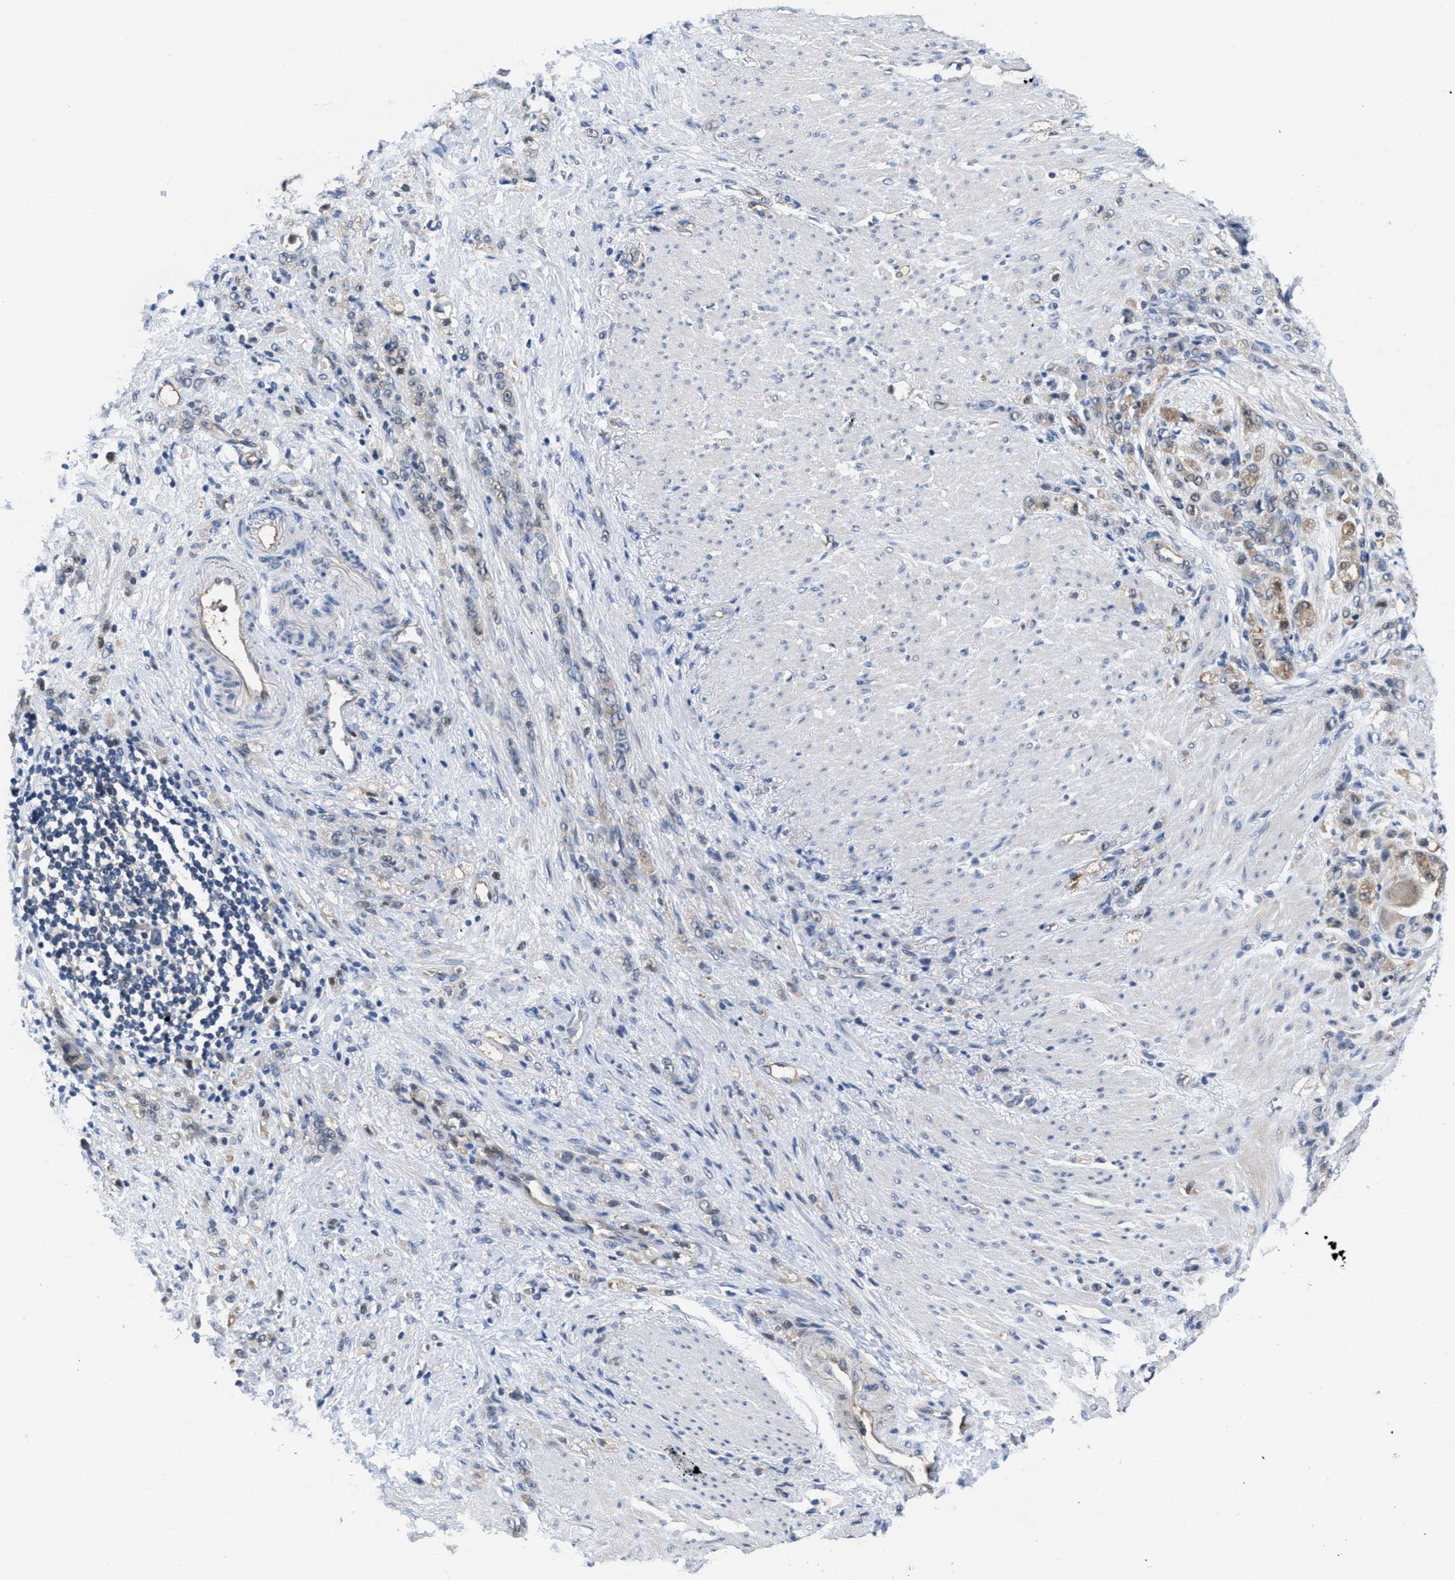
{"staining": {"intensity": "moderate", "quantity": "<25%", "location": "cytoplasmic/membranous"}, "tissue": "stomach cancer", "cell_type": "Tumor cells", "image_type": "cancer", "snomed": [{"axis": "morphology", "description": "Adenocarcinoma, NOS"}, {"axis": "topography", "description": "Stomach"}], "caption": "This image demonstrates immunohistochemistry staining of human stomach adenocarcinoma, with low moderate cytoplasmic/membranous staining in approximately <25% of tumor cells.", "gene": "ANGPT1", "patient": {"sex": "male", "age": 82}}